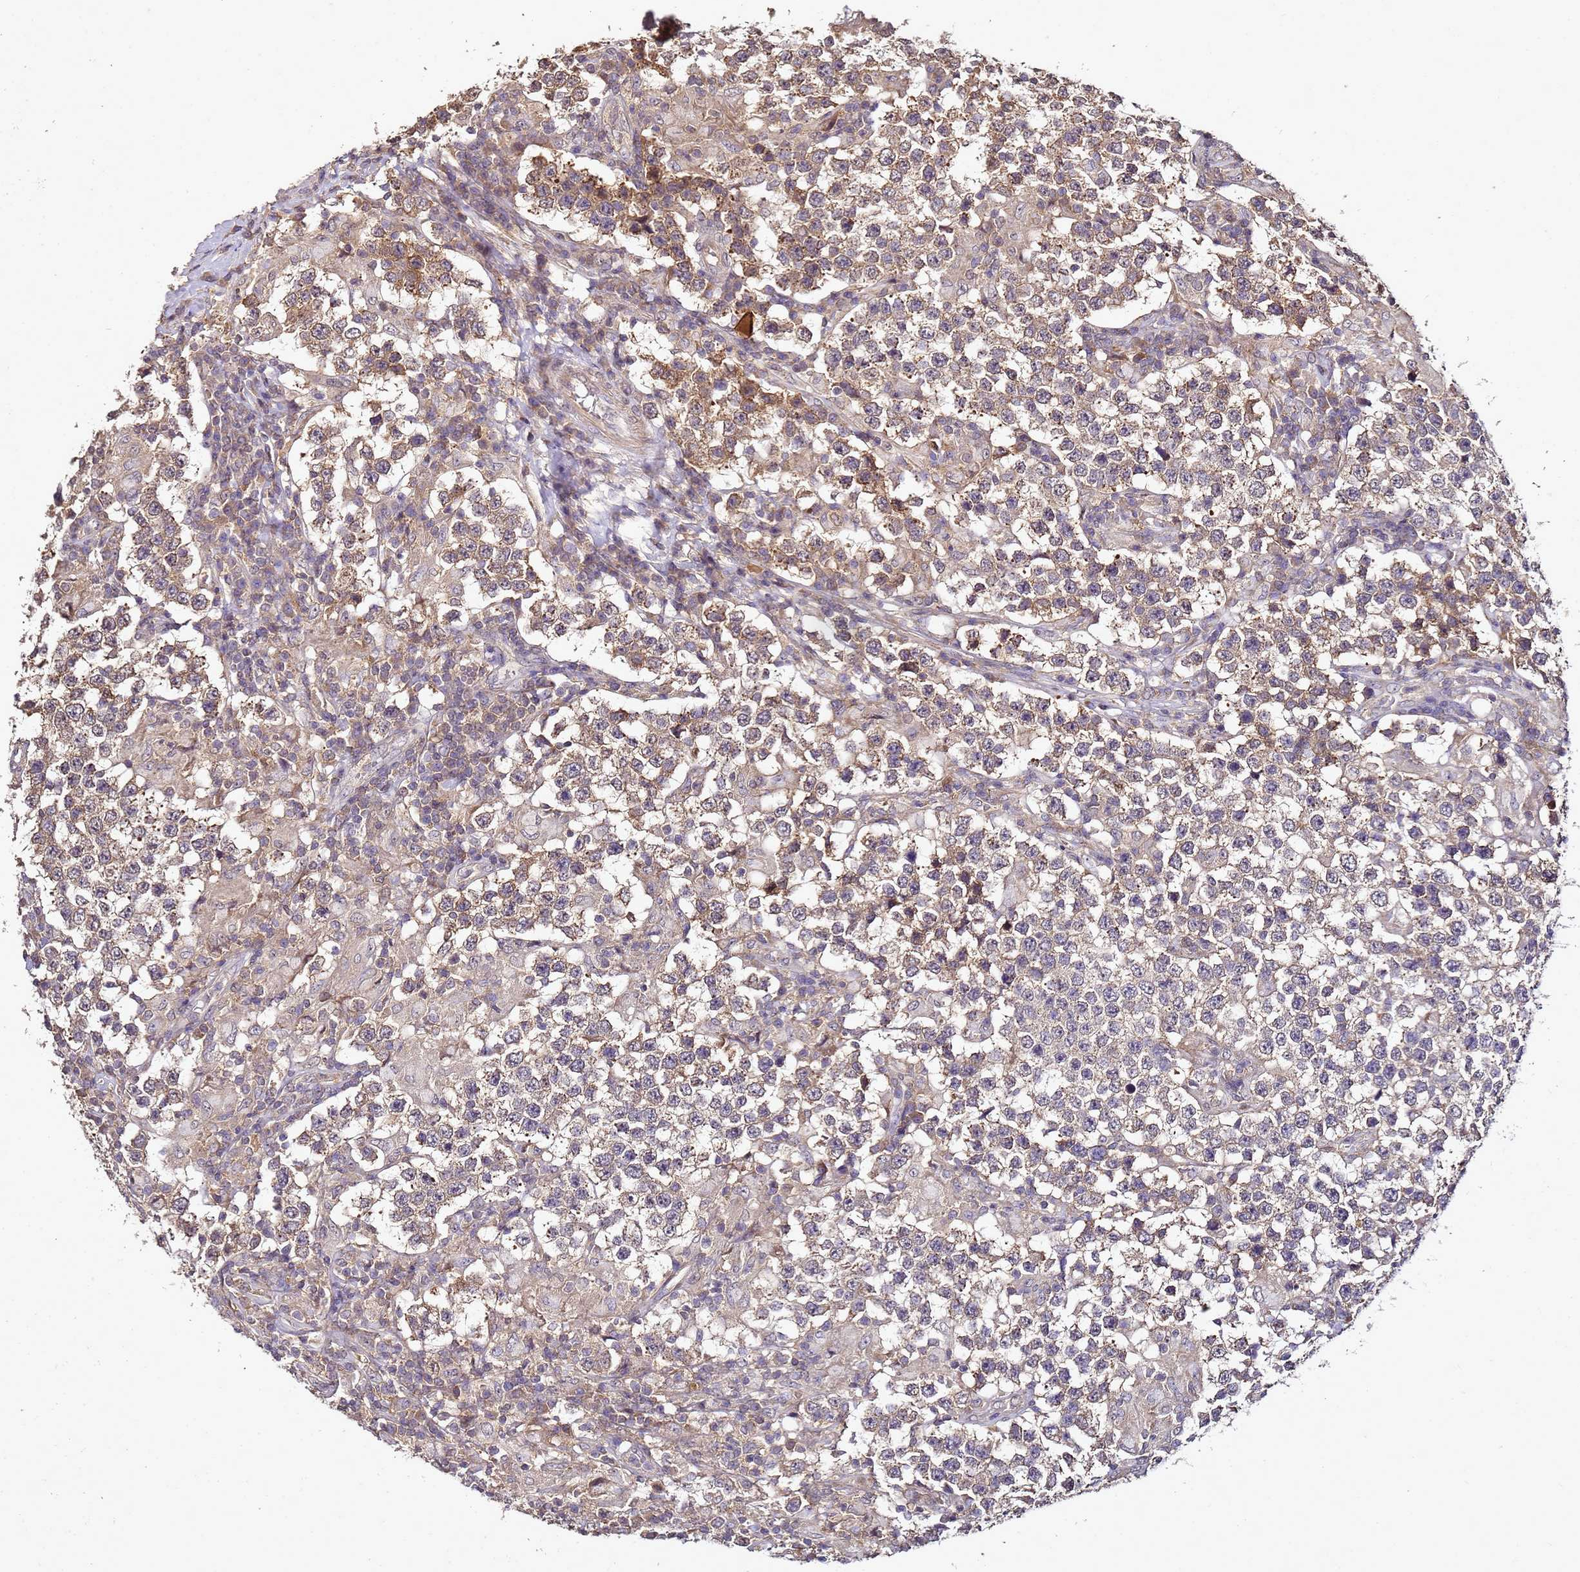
{"staining": {"intensity": "moderate", "quantity": ">75%", "location": "cytoplasmic/membranous"}, "tissue": "testis cancer", "cell_type": "Tumor cells", "image_type": "cancer", "snomed": [{"axis": "morphology", "description": "Seminoma, NOS"}, {"axis": "morphology", "description": "Carcinoma, Embryonal, NOS"}, {"axis": "topography", "description": "Testis"}], "caption": "DAB immunohistochemical staining of testis cancer (embryonal carcinoma) reveals moderate cytoplasmic/membranous protein staining in about >75% of tumor cells.", "gene": "ANKRD17", "patient": {"sex": "male", "age": 41}}